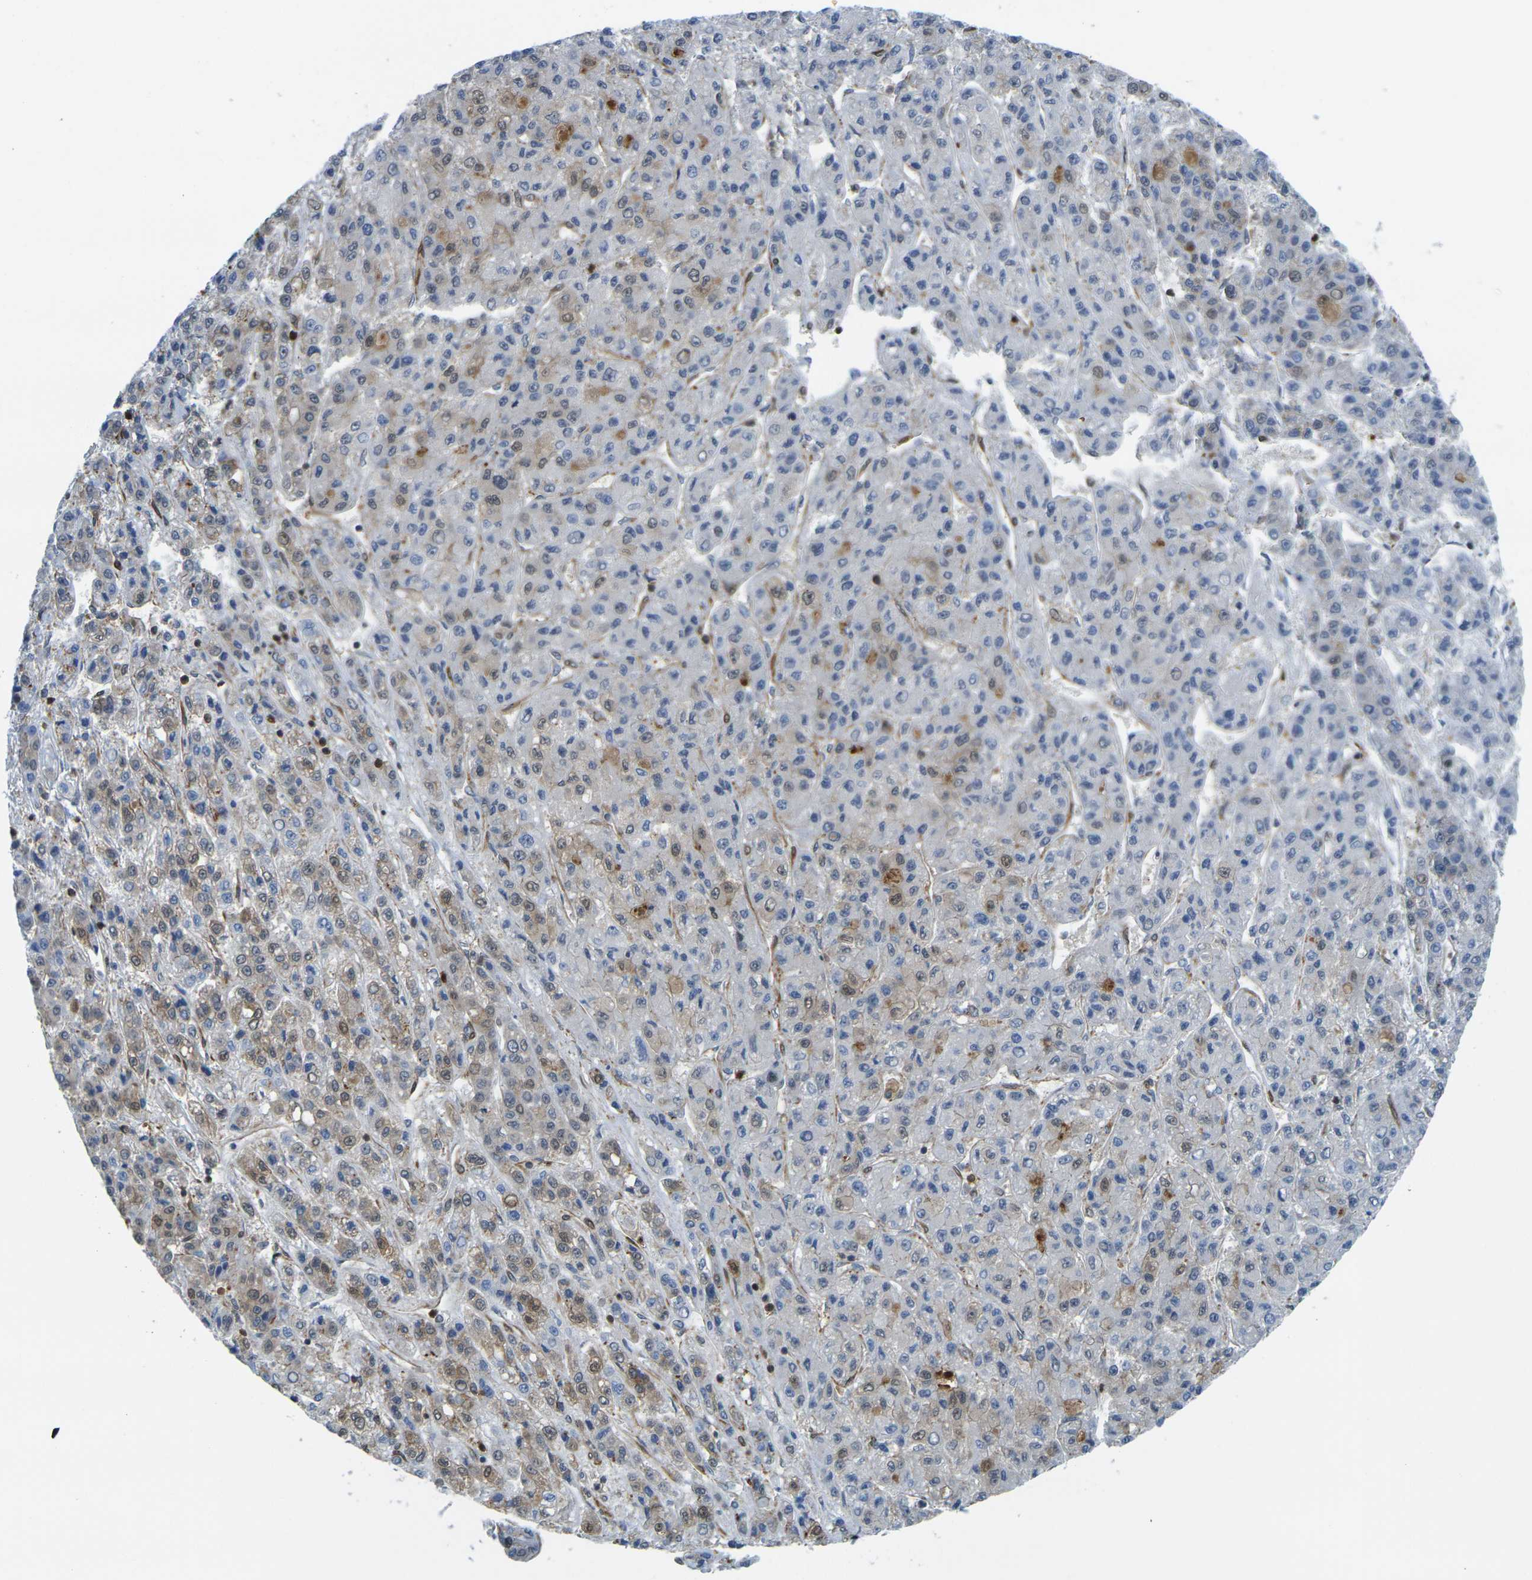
{"staining": {"intensity": "moderate", "quantity": "25%-75%", "location": "cytoplasmic/membranous,nuclear"}, "tissue": "liver cancer", "cell_type": "Tumor cells", "image_type": "cancer", "snomed": [{"axis": "morphology", "description": "Carcinoma, Hepatocellular, NOS"}, {"axis": "topography", "description": "Liver"}], "caption": "Tumor cells demonstrate medium levels of moderate cytoplasmic/membranous and nuclear expression in approximately 25%-75% of cells in liver cancer (hepatocellular carcinoma). The staining is performed using DAB (3,3'-diaminobenzidine) brown chromogen to label protein expression. The nuclei are counter-stained blue using hematoxylin.", "gene": "LASP1", "patient": {"sex": "male", "age": 70}}